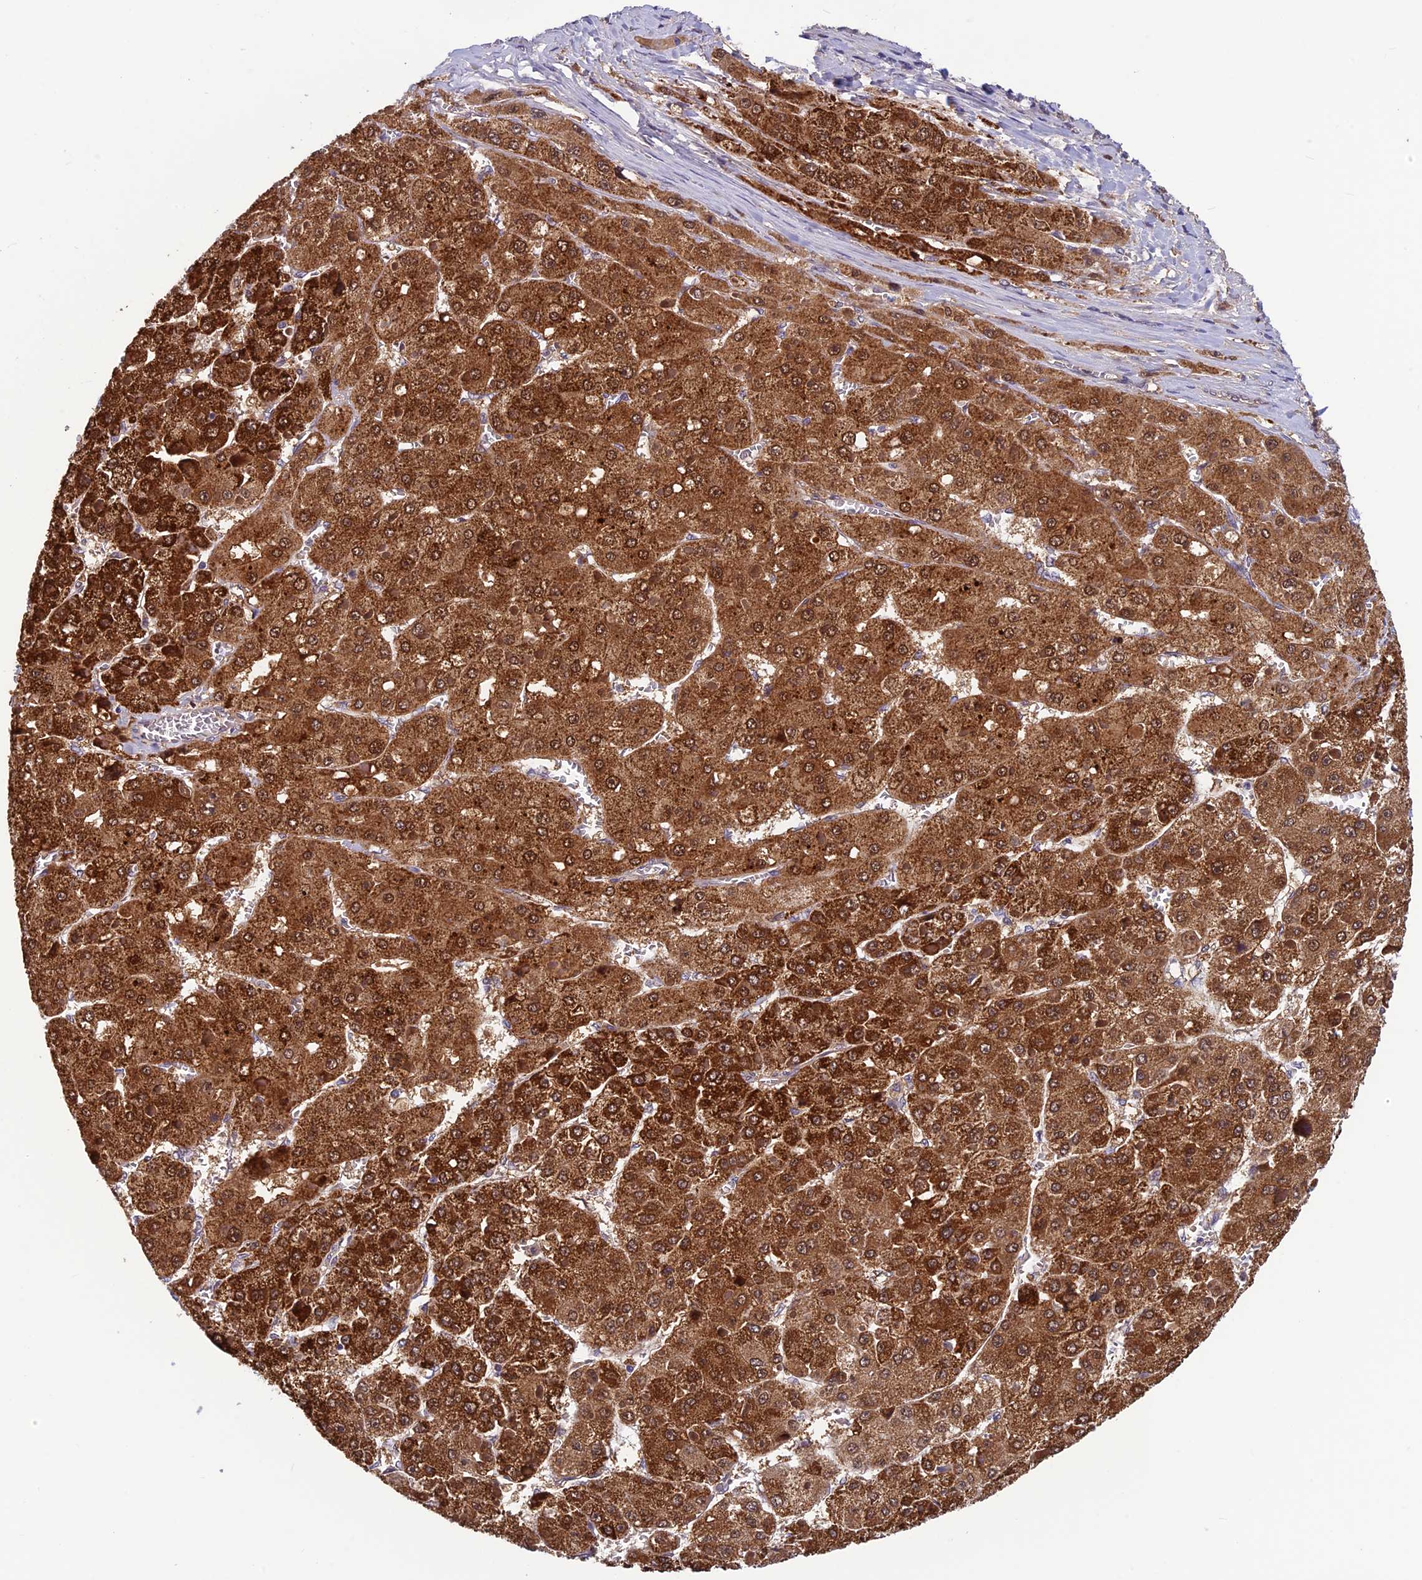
{"staining": {"intensity": "strong", "quantity": ">75%", "location": "cytoplasmic/membranous,nuclear"}, "tissue": "liver cancer", "cell_type": "Tumor cells", "image_type": "cancer", "snomed": [{"axis": "morphology", "description": "Carcinoma, Hepatocellular, NOS"}, {"axis": "topography", "description": "Liver"}], "caption": "An IHC photomicrograph of tumor tissue is shown. Protein staining in brown shows strong cytoplasmic/membranous and nuclear positivity in liver cancer within tumor cells.", "gene": "CCDC15", "patient": {"sex": "female", "age": 73}}